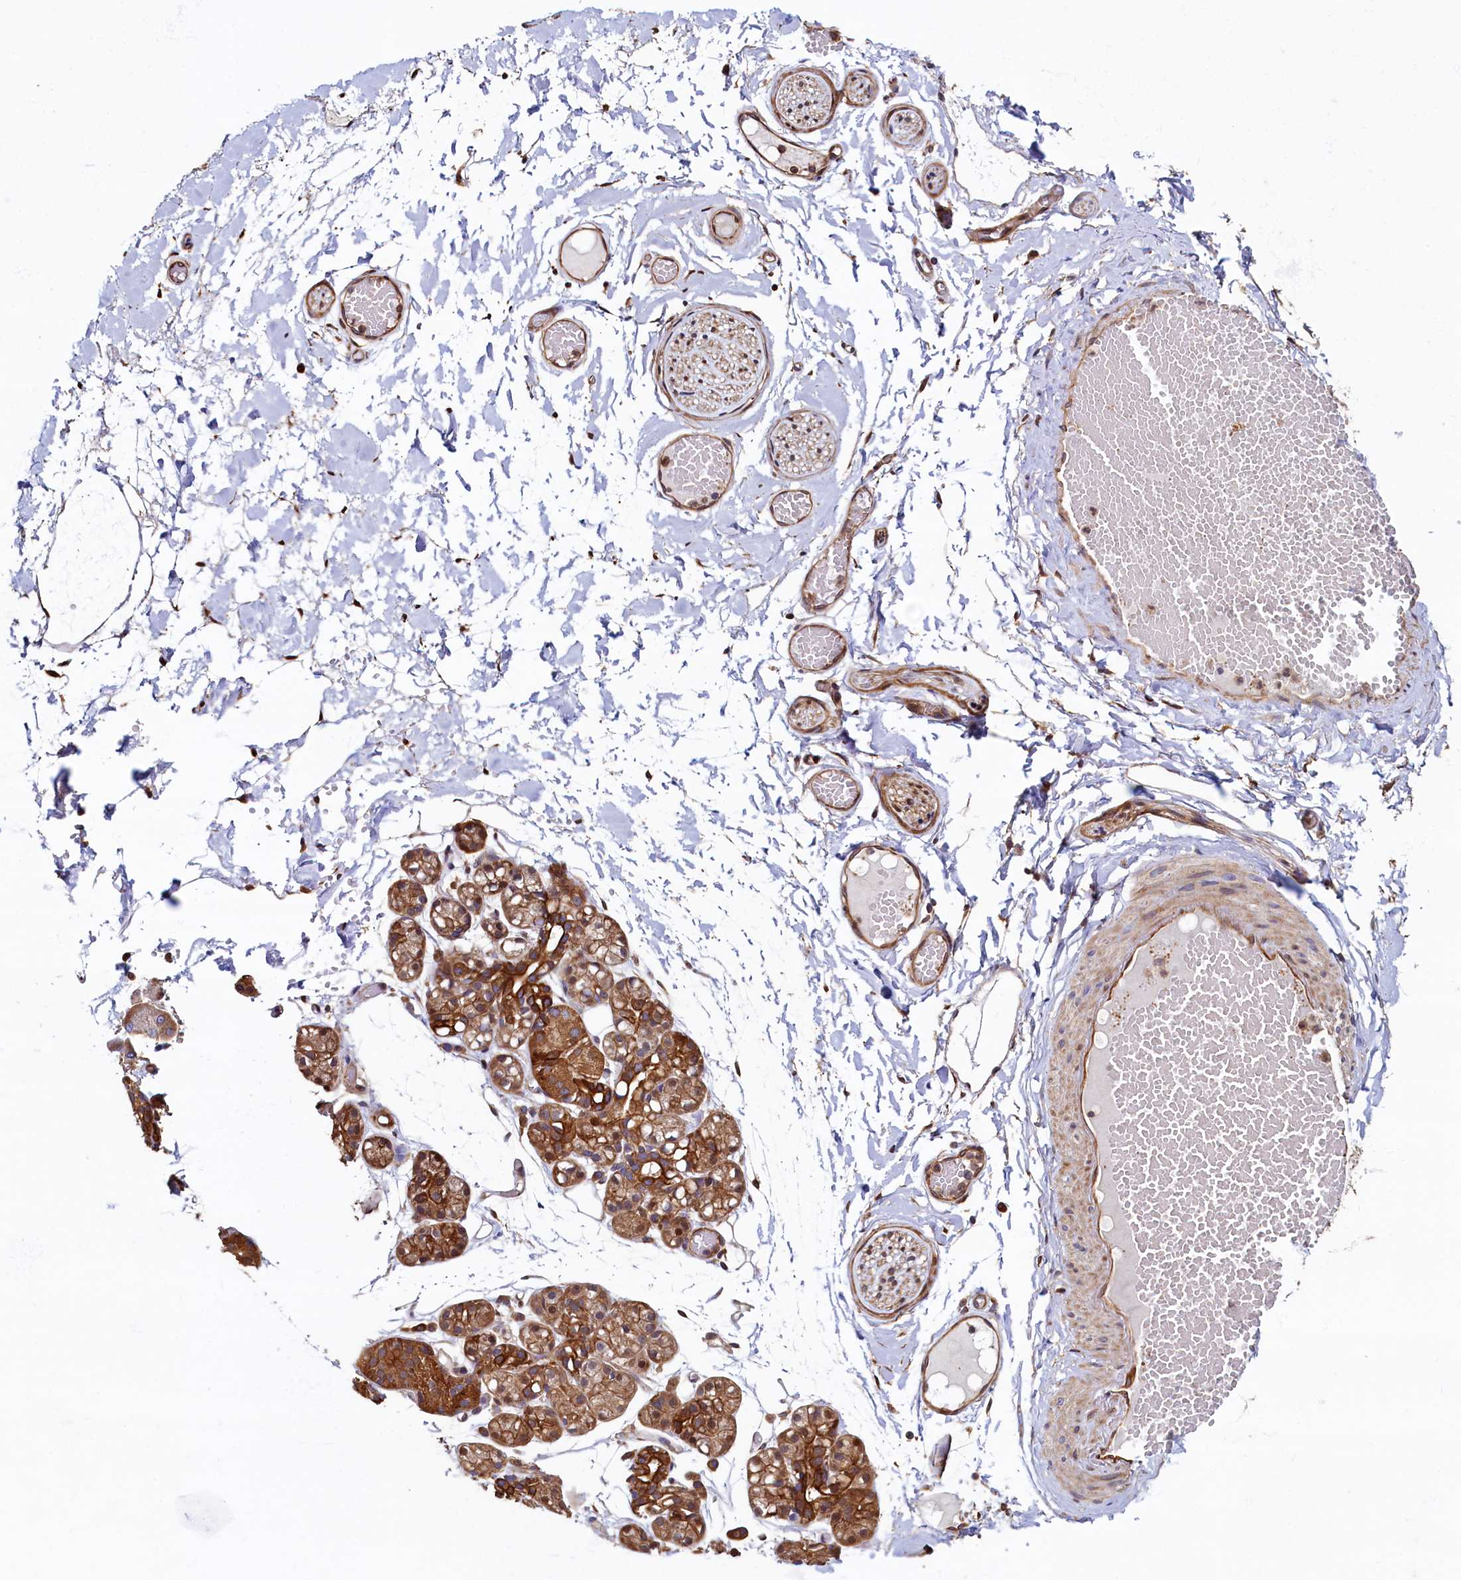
{"staining": {"intensity": "strong", "quantity": "25%-75%", "location": "cytoplasmic/membranous"}, "tissue": "salivary gland", "cell_type": "Glandular cells", "image_type": "normal", "snomed": [{"axis": "morphology", "description": "Normal tissue, NOS"}, {"axis": "topography", "description": "Salivary gland"}], "caption": "Brown immunohistochemical staining in normal salivary gland shows strong cytoplasmic/membranous expression in approximately 25%-75% of glandular cells. (DAB IHC, brown staining for protein, blue staining for nuclei).", "gene": "ATXN2L", "patient": {"sex": "male", "age": 63}}